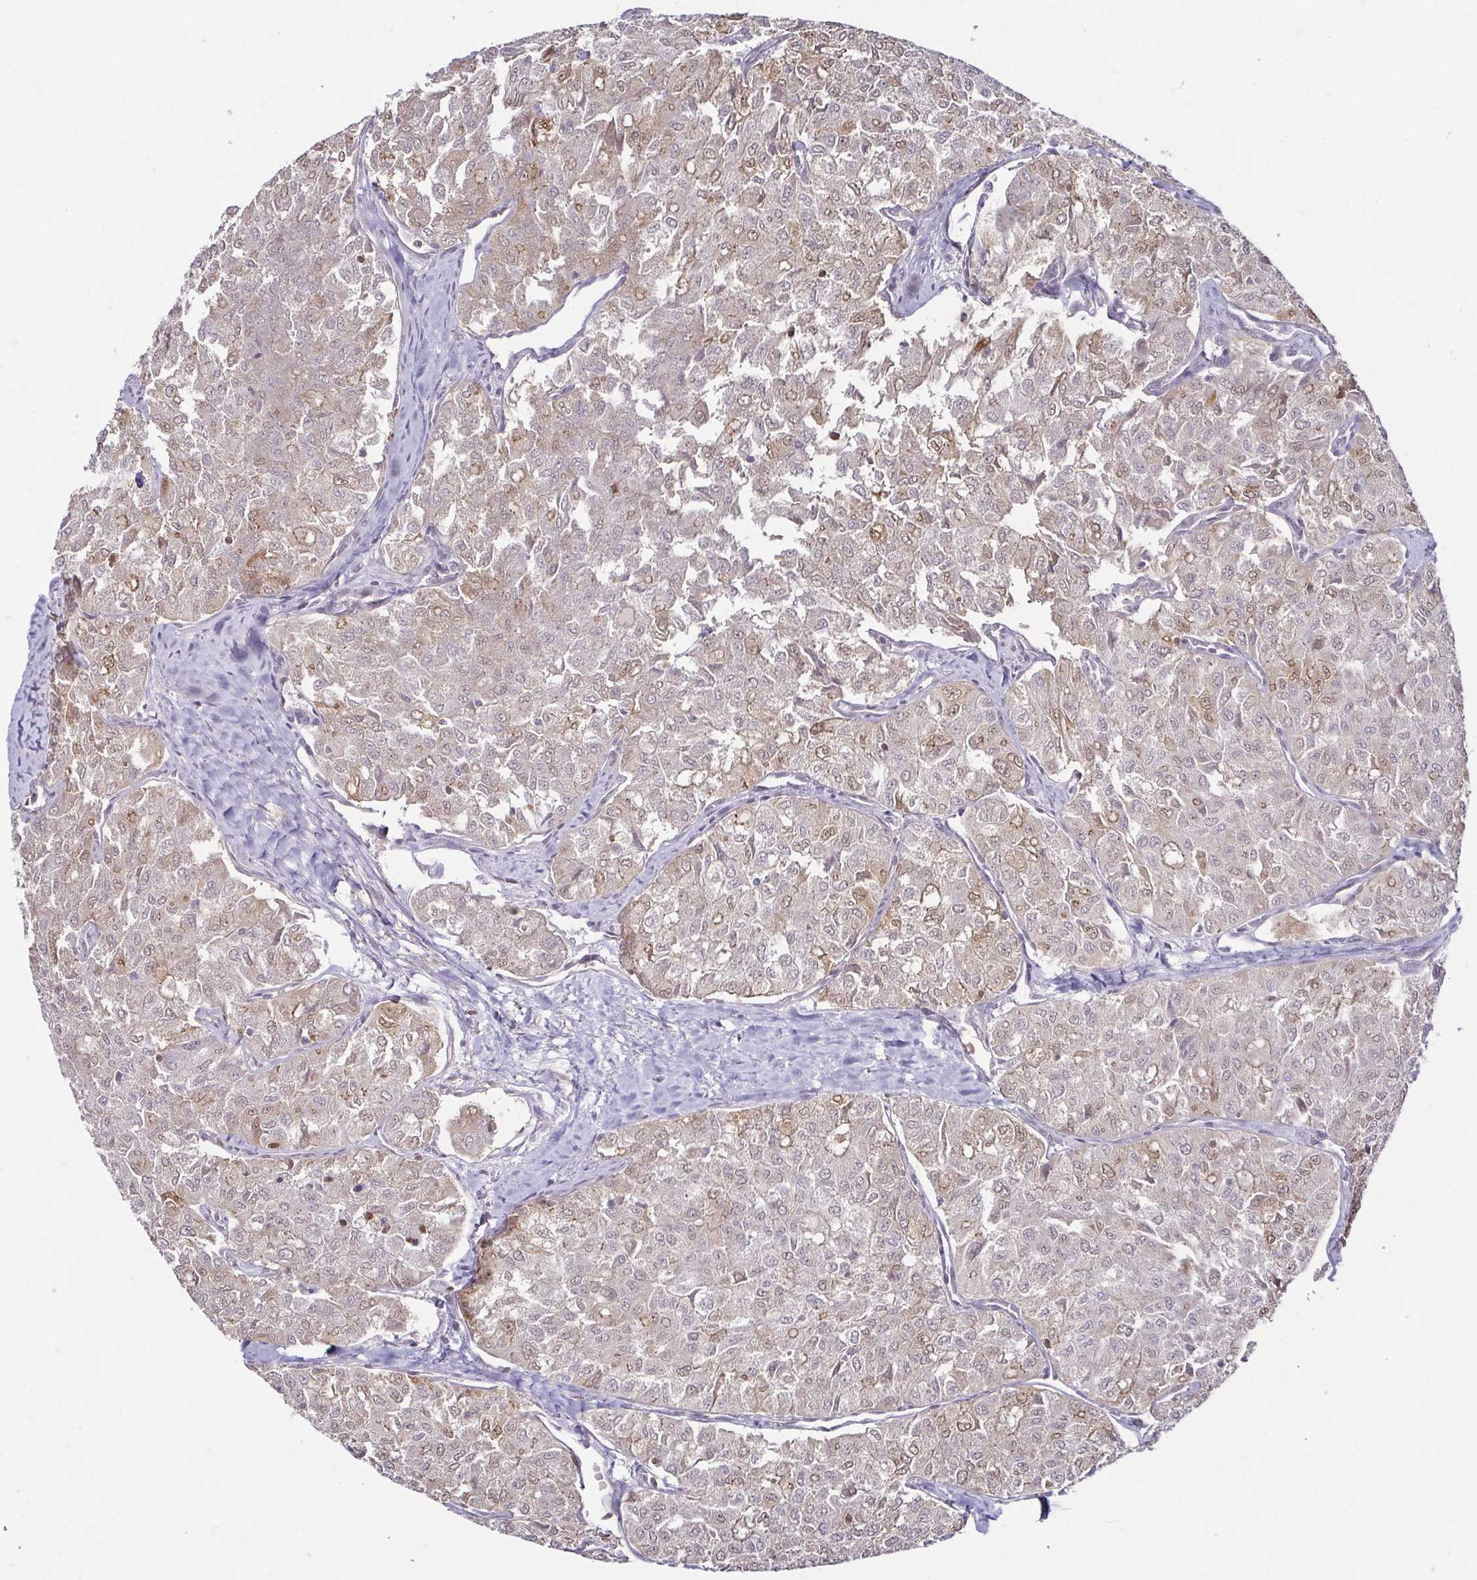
{"staining": {"intensity": "weak", "quantity": "25%-75%", "location": "cytoplasmic/membranous,nuclear"}, "tissue": "thyroid cancer", "cell_type": "Tumor cells", "image_type": "cancer", "snomed": [{"axis": "morphology", "description": "Follicular adenoma carcinoma, NOS"}, {"axis": "topography", "description": "Thyroid gland"}], "caption": "This histopathology image displays immunohistochemistry staining of thyroid follicular adenoma carcinoma, with low weak cytoplasmic/membranous and nuclear expression in approximately 25%-75% of tumor cells.", "gene": "HOPX", "patient": {"sex": "male", "age": 75}}